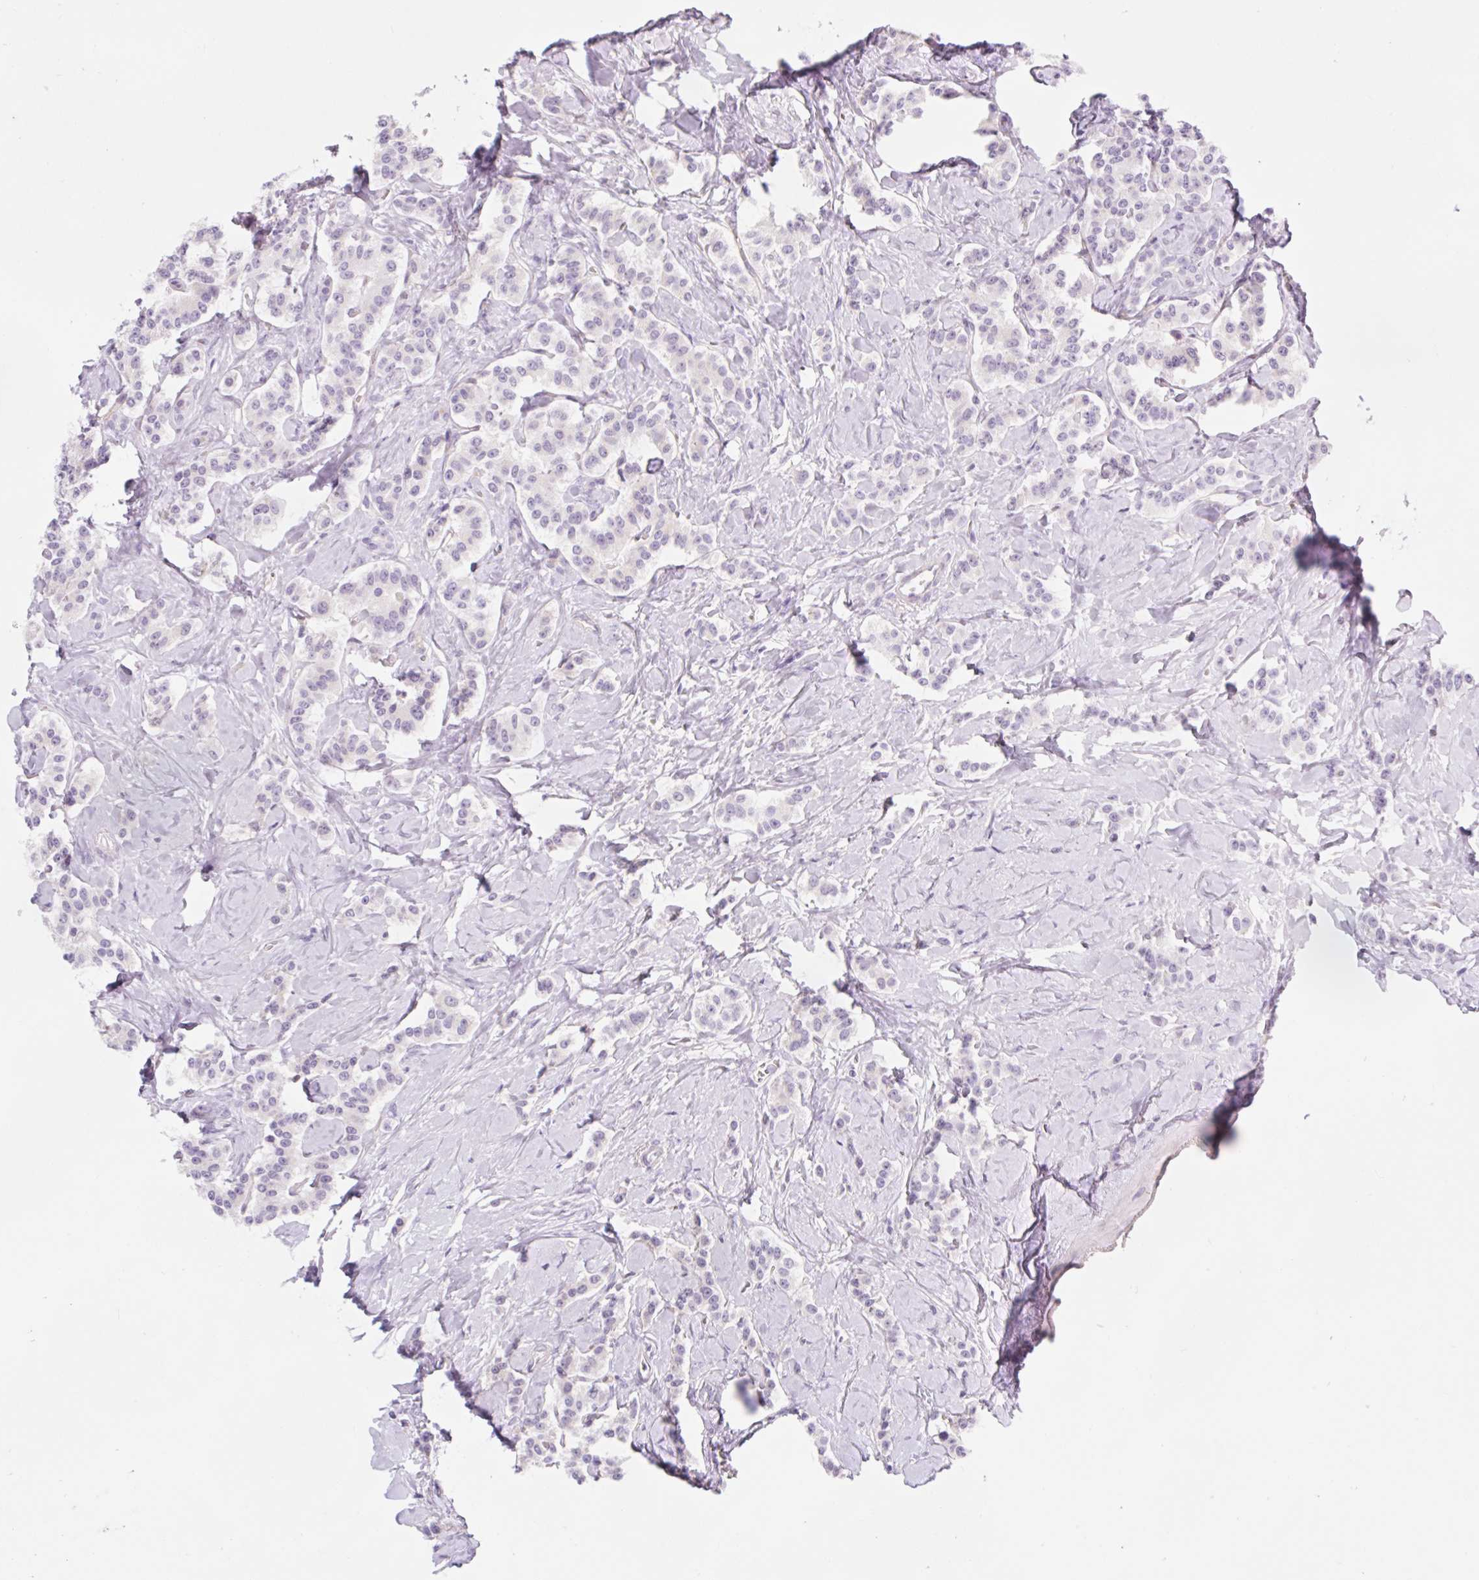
{"staining": {"intensity": "negative", "quantity": "none", "location": "none"}, "tissue": "carcinoid", "cell_type": "Tumor cells", "image_type": "cancer", "snomed": [{"axis": "morphology", "description": "Normal tissue, NOS"}, {"axis": "morphology", "description": "Carcinoid, malignant, NOS"}, {"axis": "topography", "description": "Pancreas"}], "caption": "A histopathology image of carcinoid stained for a protein exhibits no brown staining in tumor cells.", "gene": "BCAS1", "patient": {"sex": "male", "age": 36}}